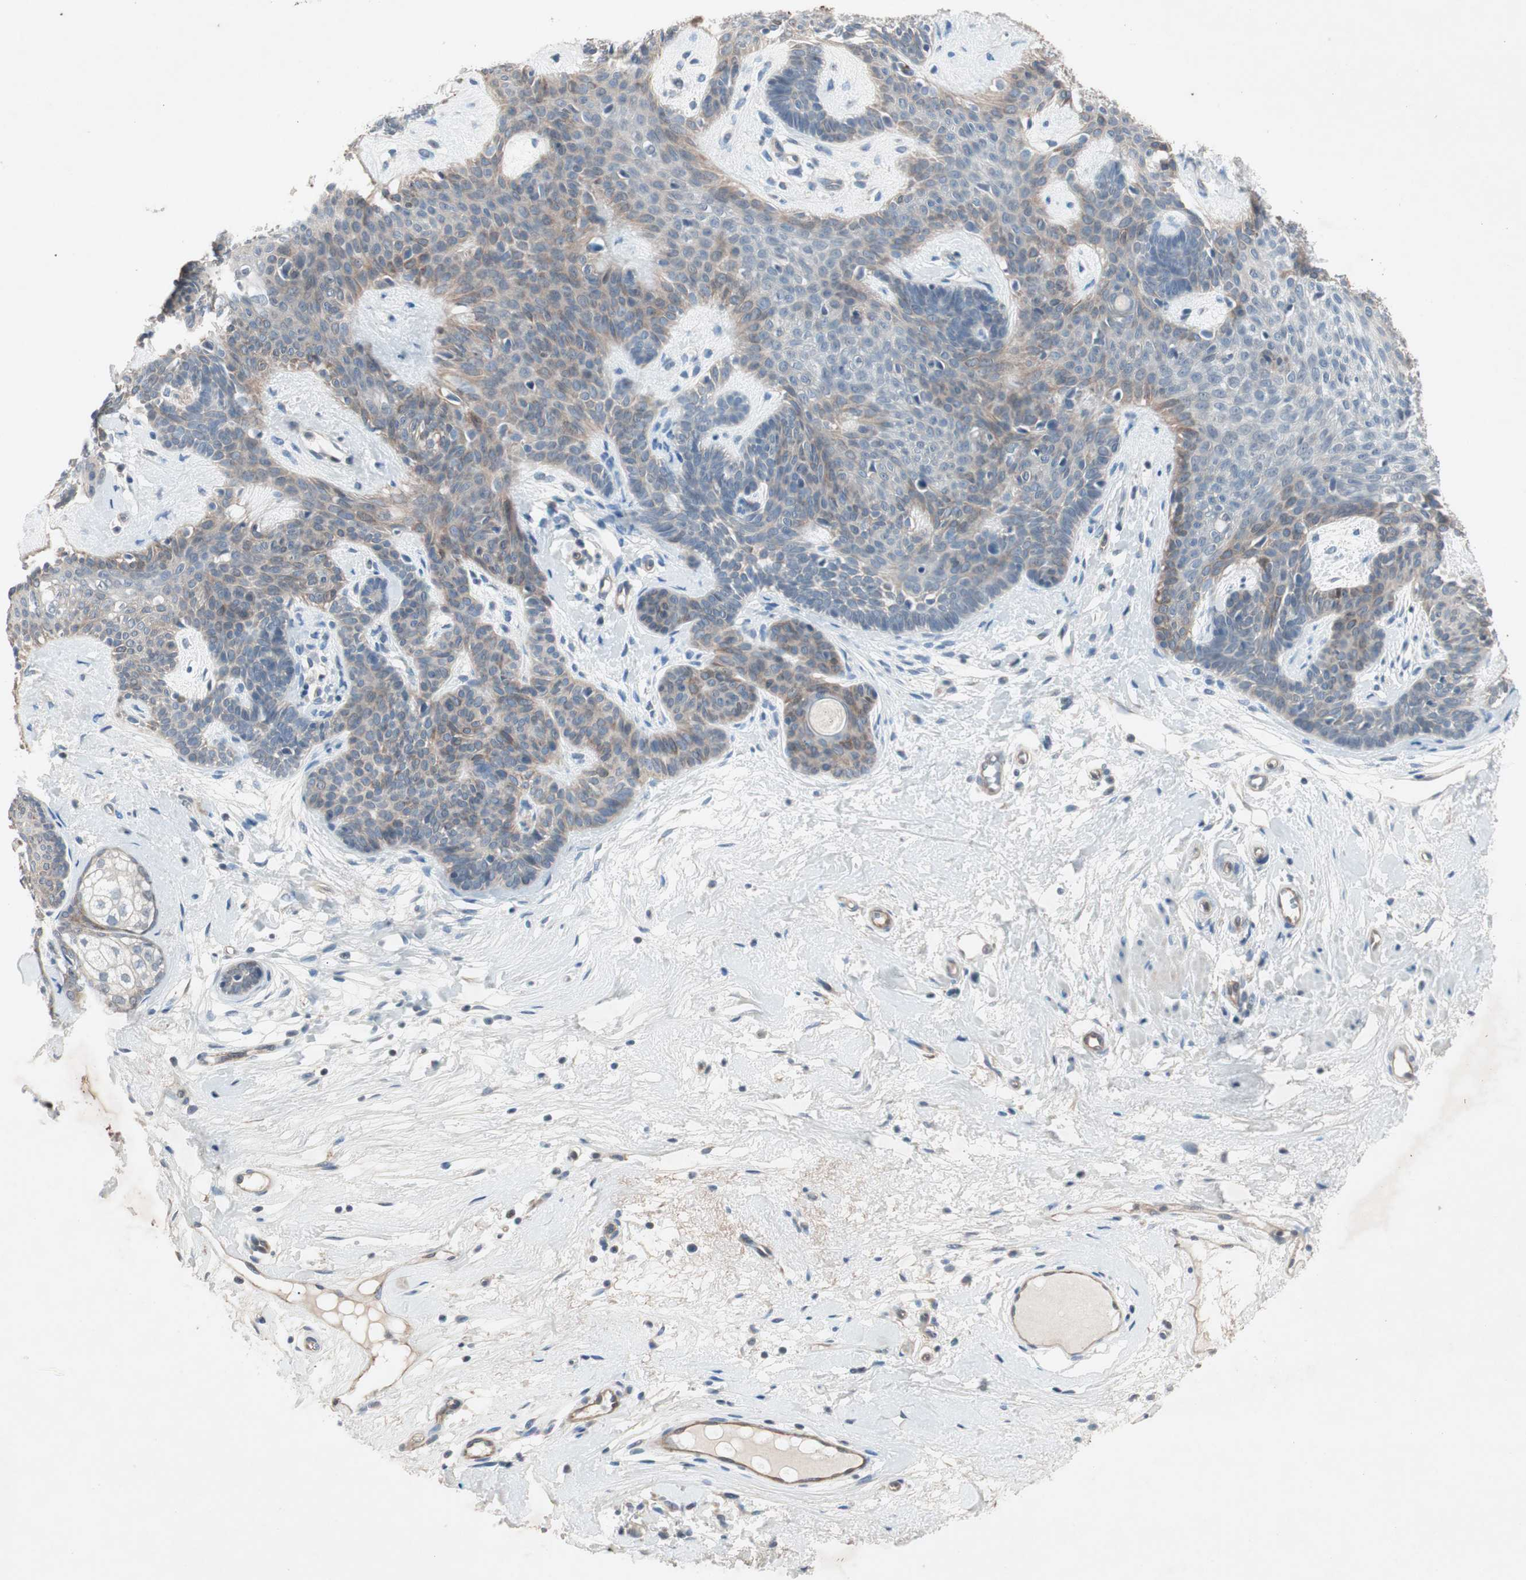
{"staining": {"intensity": "weak", "quantity": "25%-75%", "location": "cytoplasmic/membranous"}, "tissue": "skin cancer", "cell_type": "Tumor cells", "image_type": "cancer", "snomed": [{"axis": "morphology", "description": "Developmental malformation"}, {"axis": "morphology", "description": "Basal cell carcinoma"}, {"axis": "topography", "description": "Skin"}], "caption": "This histopathology image exhibits immunohistochemistry (IHC) staining of basal cell carcinoma (skin), with low weak cytoplasmic/membranous expression in about 25%-75% of tumor cells.", "gene": "ITGB4", "patient": {"sex": "female", "age": 62}}